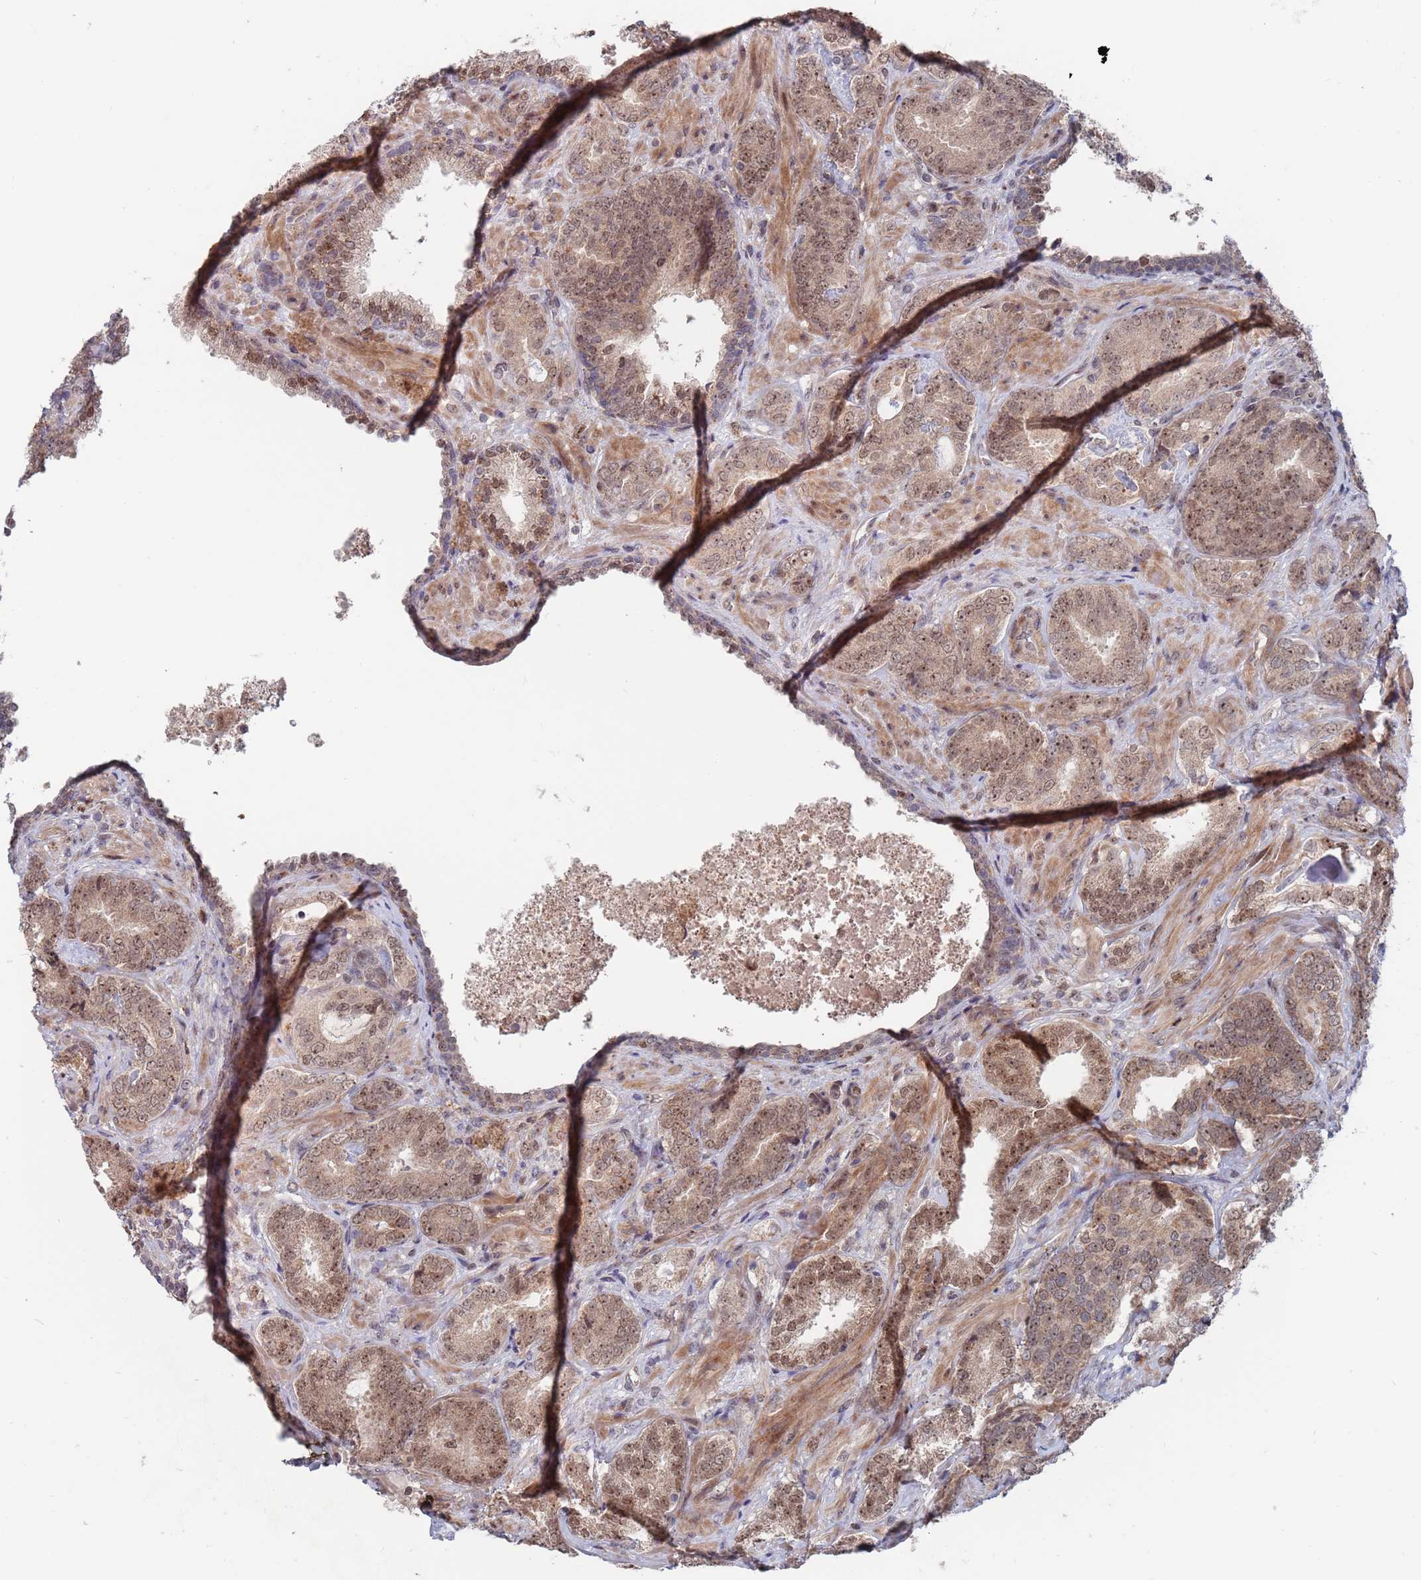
{"staining": {"intensity": "weak", "quantity": ">75%", "location": "cytoplasmic/membranous,nuclear"}, "tissue": "prostate cancer", "cell_type": "Tumor cells", "image_type": "cancer", "snomed": [{"axis": "morphology", "description": "Adenocarcinoma, High grade"}, {"axis": "topography", "description": "Prostate"}], "caption": "Protein expression analysis of human prostate cancer reveals weak cytoplasmic/membranous and nuclear staining in about >75% of tumor cells.", "gene": "RPP25", "patient": {"sex": "male", "age": 71}}